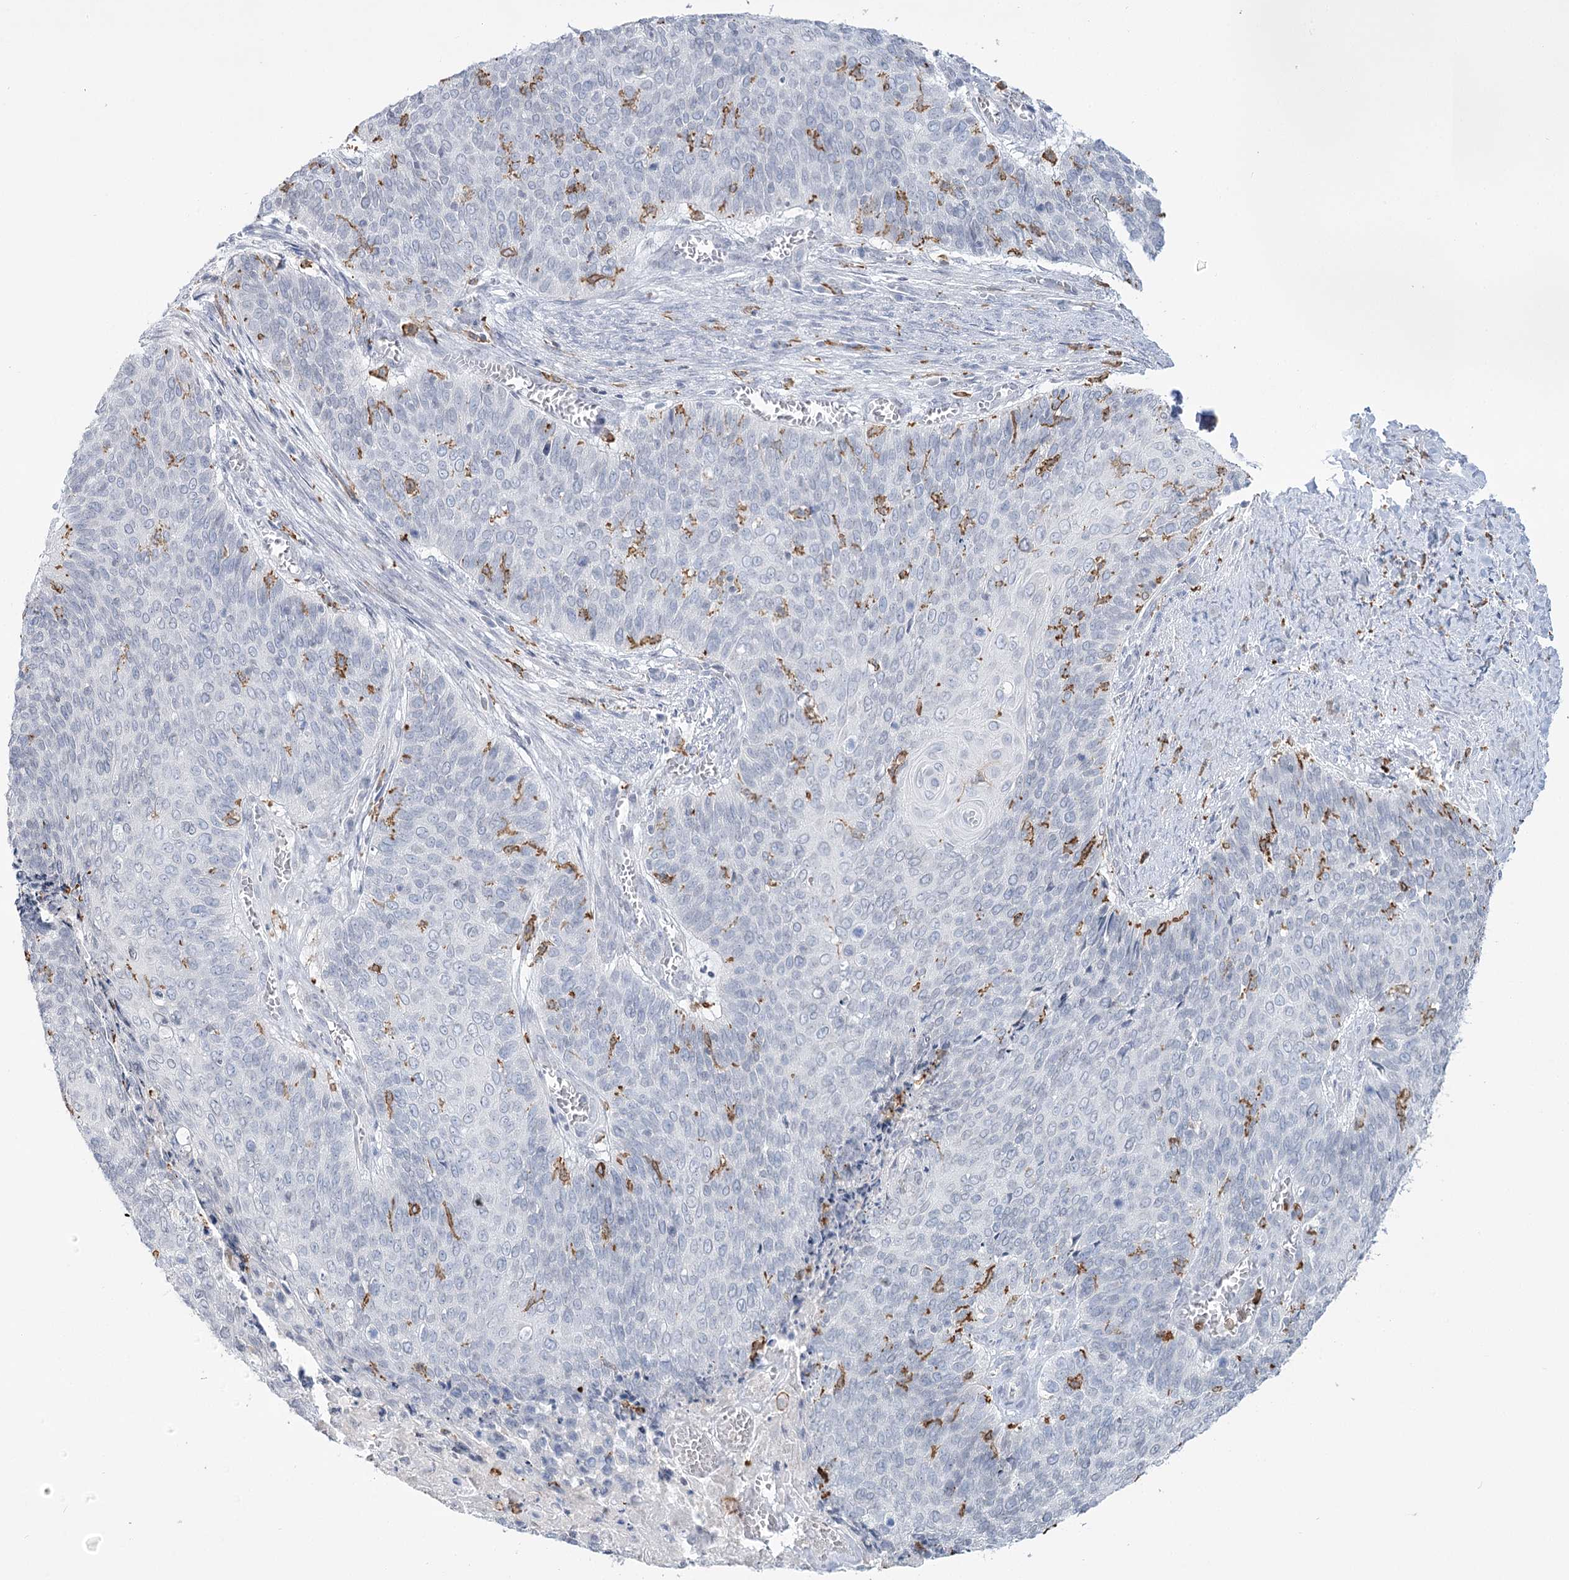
{"staining": {"intensity": "negative", "quantity": "none", "location": "none"}, "tissue": "cervical cancer", "cell_type": "Tumor cells", "image_type": "cancer", "snomed": [{"axis": "morphology", "description": "Squamous cell carcinoma, NOS"}, {"axis": "topography", "description": "Cervix"}], "caption": "Tumor cells show no significant expression in cervical cancer.", "gene": "C11orf1", "patient": {"sex": "female", "age": 39}}